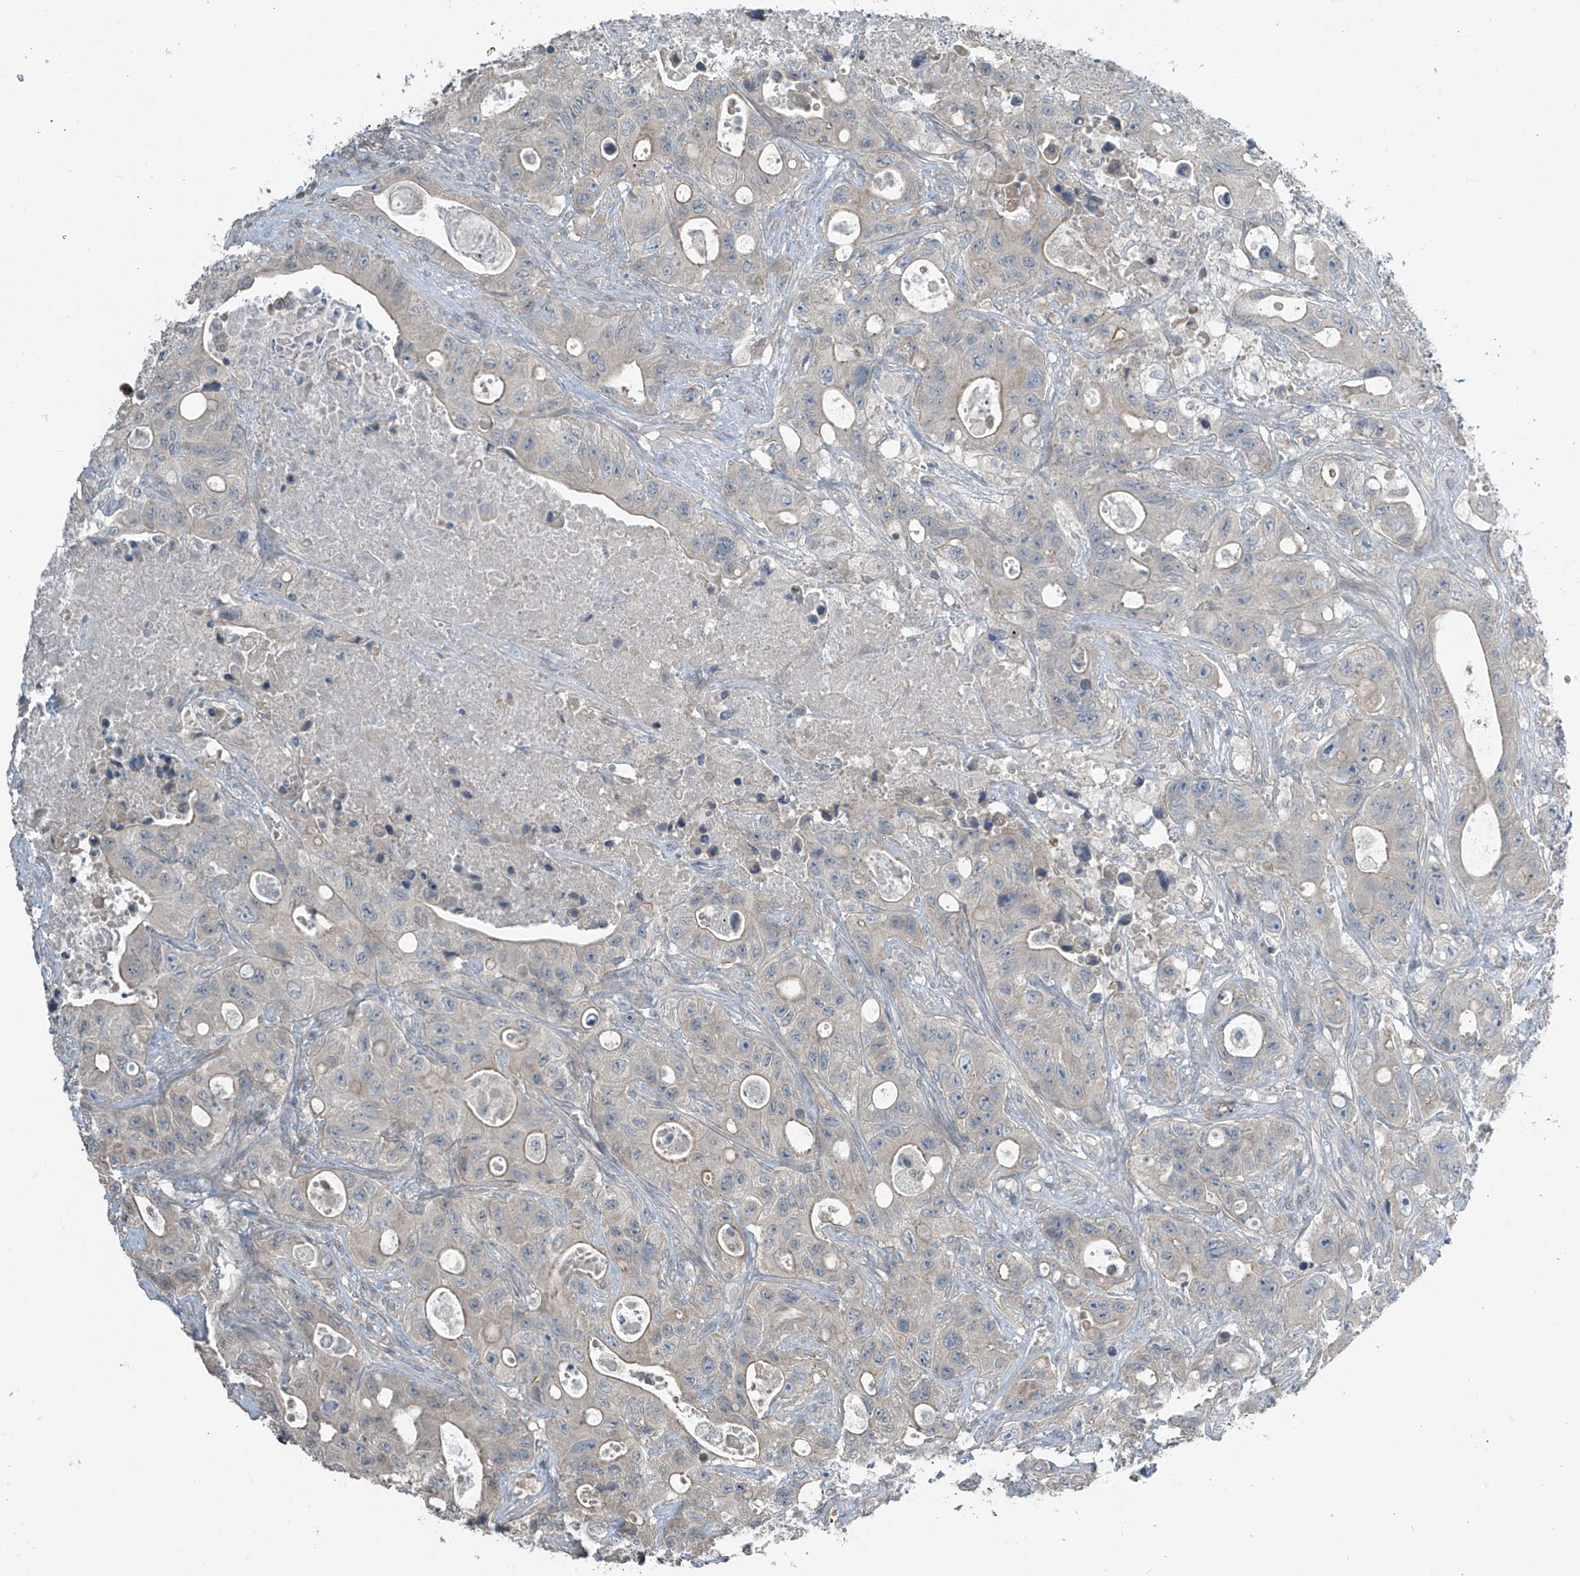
{"staining": {"intensity": "negative", "quantity": "none", "location": "none"}, "tissue": "colorectal cancer", "cell_type": "Tumor cells", "image_type": "cancer", "snomed": [{"axis": "morphology", "description": "Adenocarcinoma, NOS"}, {"axis": "topography", "description": "Colon"}], "caption": "Immunohistochemical staining of human colorectal cancer (adenocarcinoma) shows no significant positivity in tumor cells.", "gene": "HOXA11", "patient": {"sex": "female", "age": 46}}